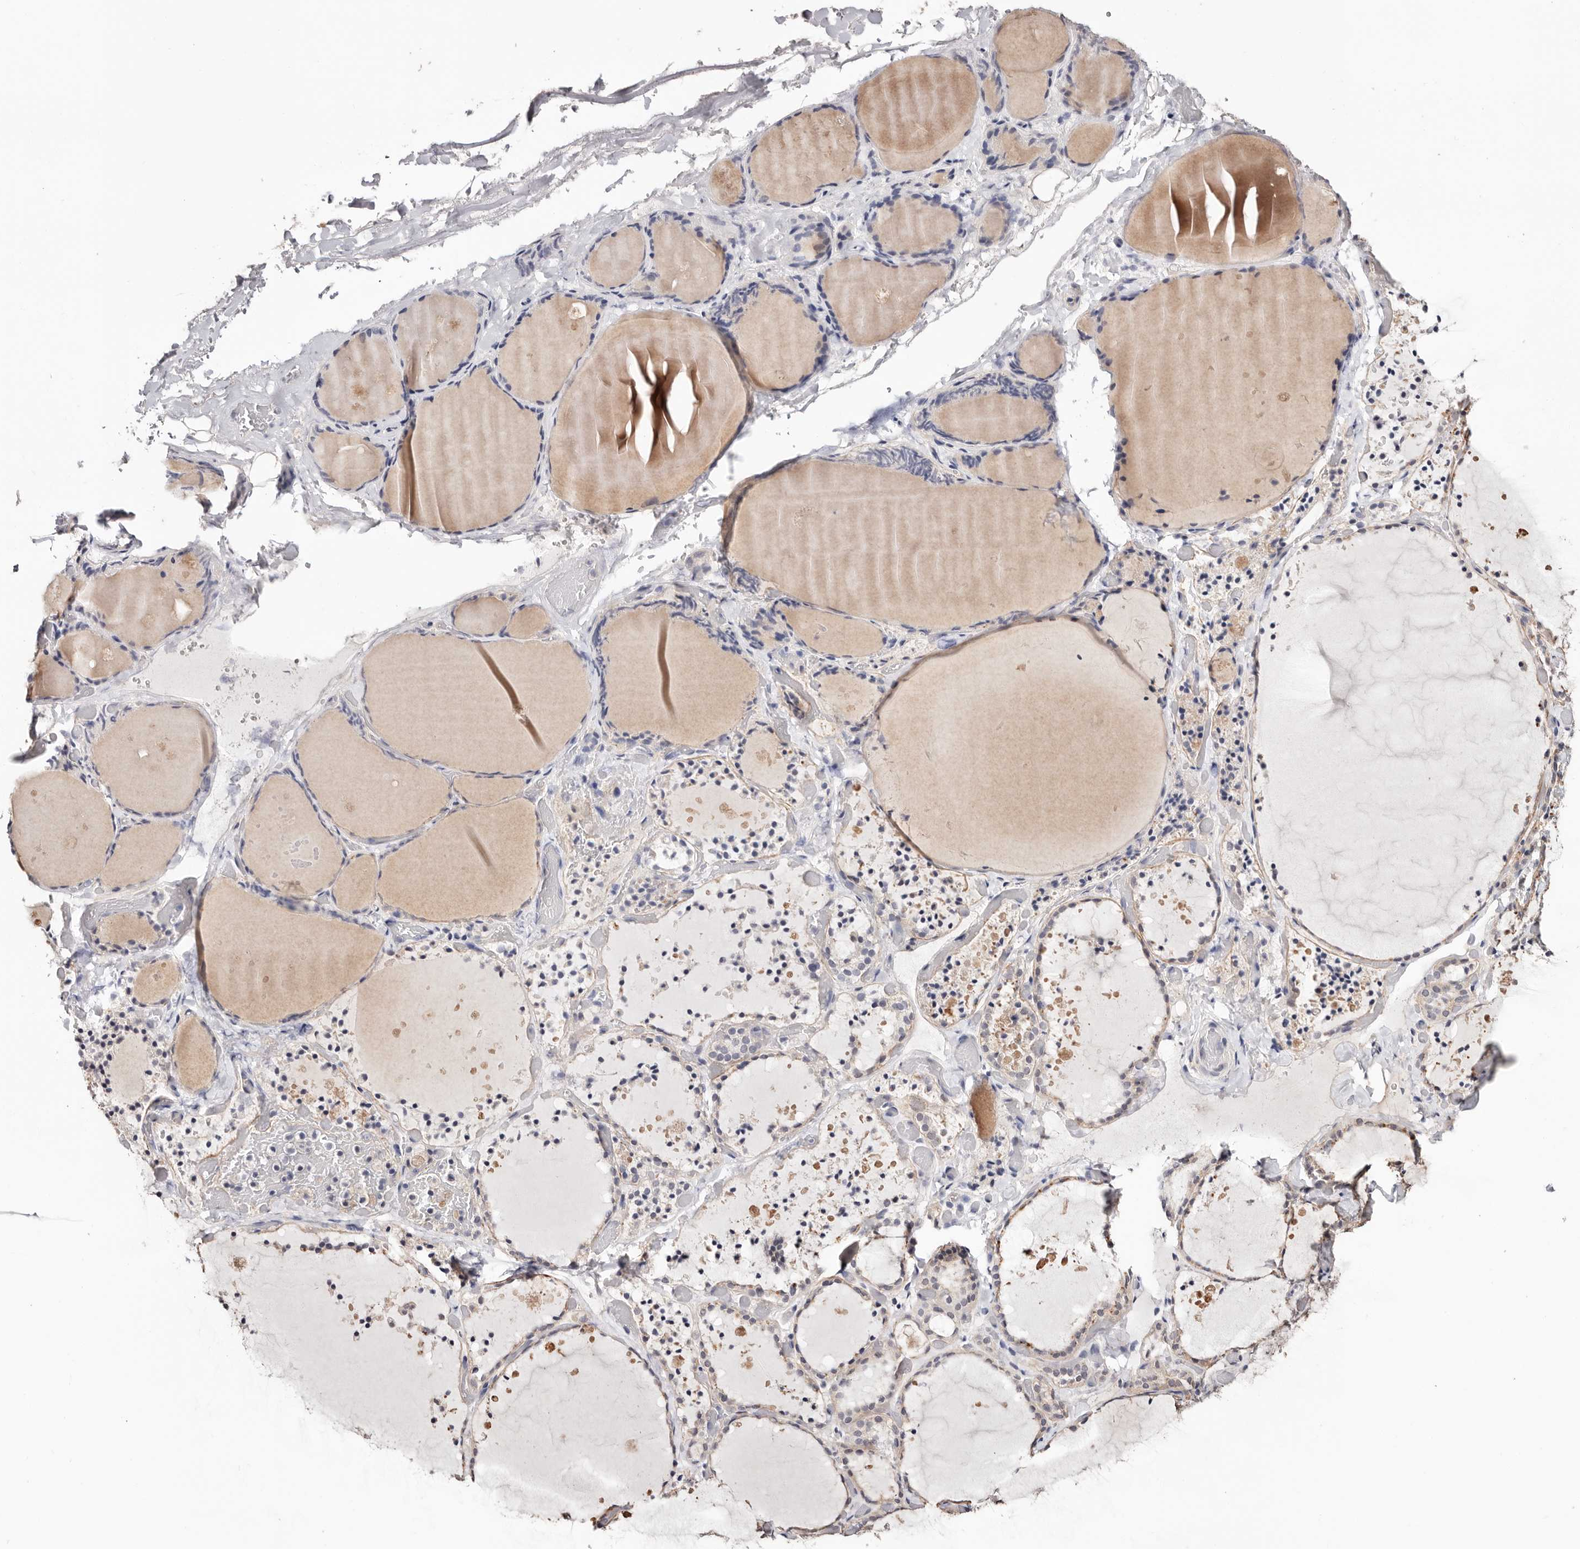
{"staining": {"intensity": "weak", "quantity": "<25%", "location": "cytoplasmic/membranous,nuclear"}, "tissue": "thyroid gland", "cell_type": "Glandular cells", "image_type": "normal", "snomed": [{"axis": "morphology", "description": "Normal tissue, NOS"}, {"axis": "topography", "description": "Thyroid gland"}], "caption": "Immunohistochemical staining of benign human thyroid gland exhibits no significant expression in glandular cells. (DAB immunohistochemistry (IHC) with hematoxylin counter stain).", "gene": "TYW3", "patient": {"sex": "female", "age": 44}}